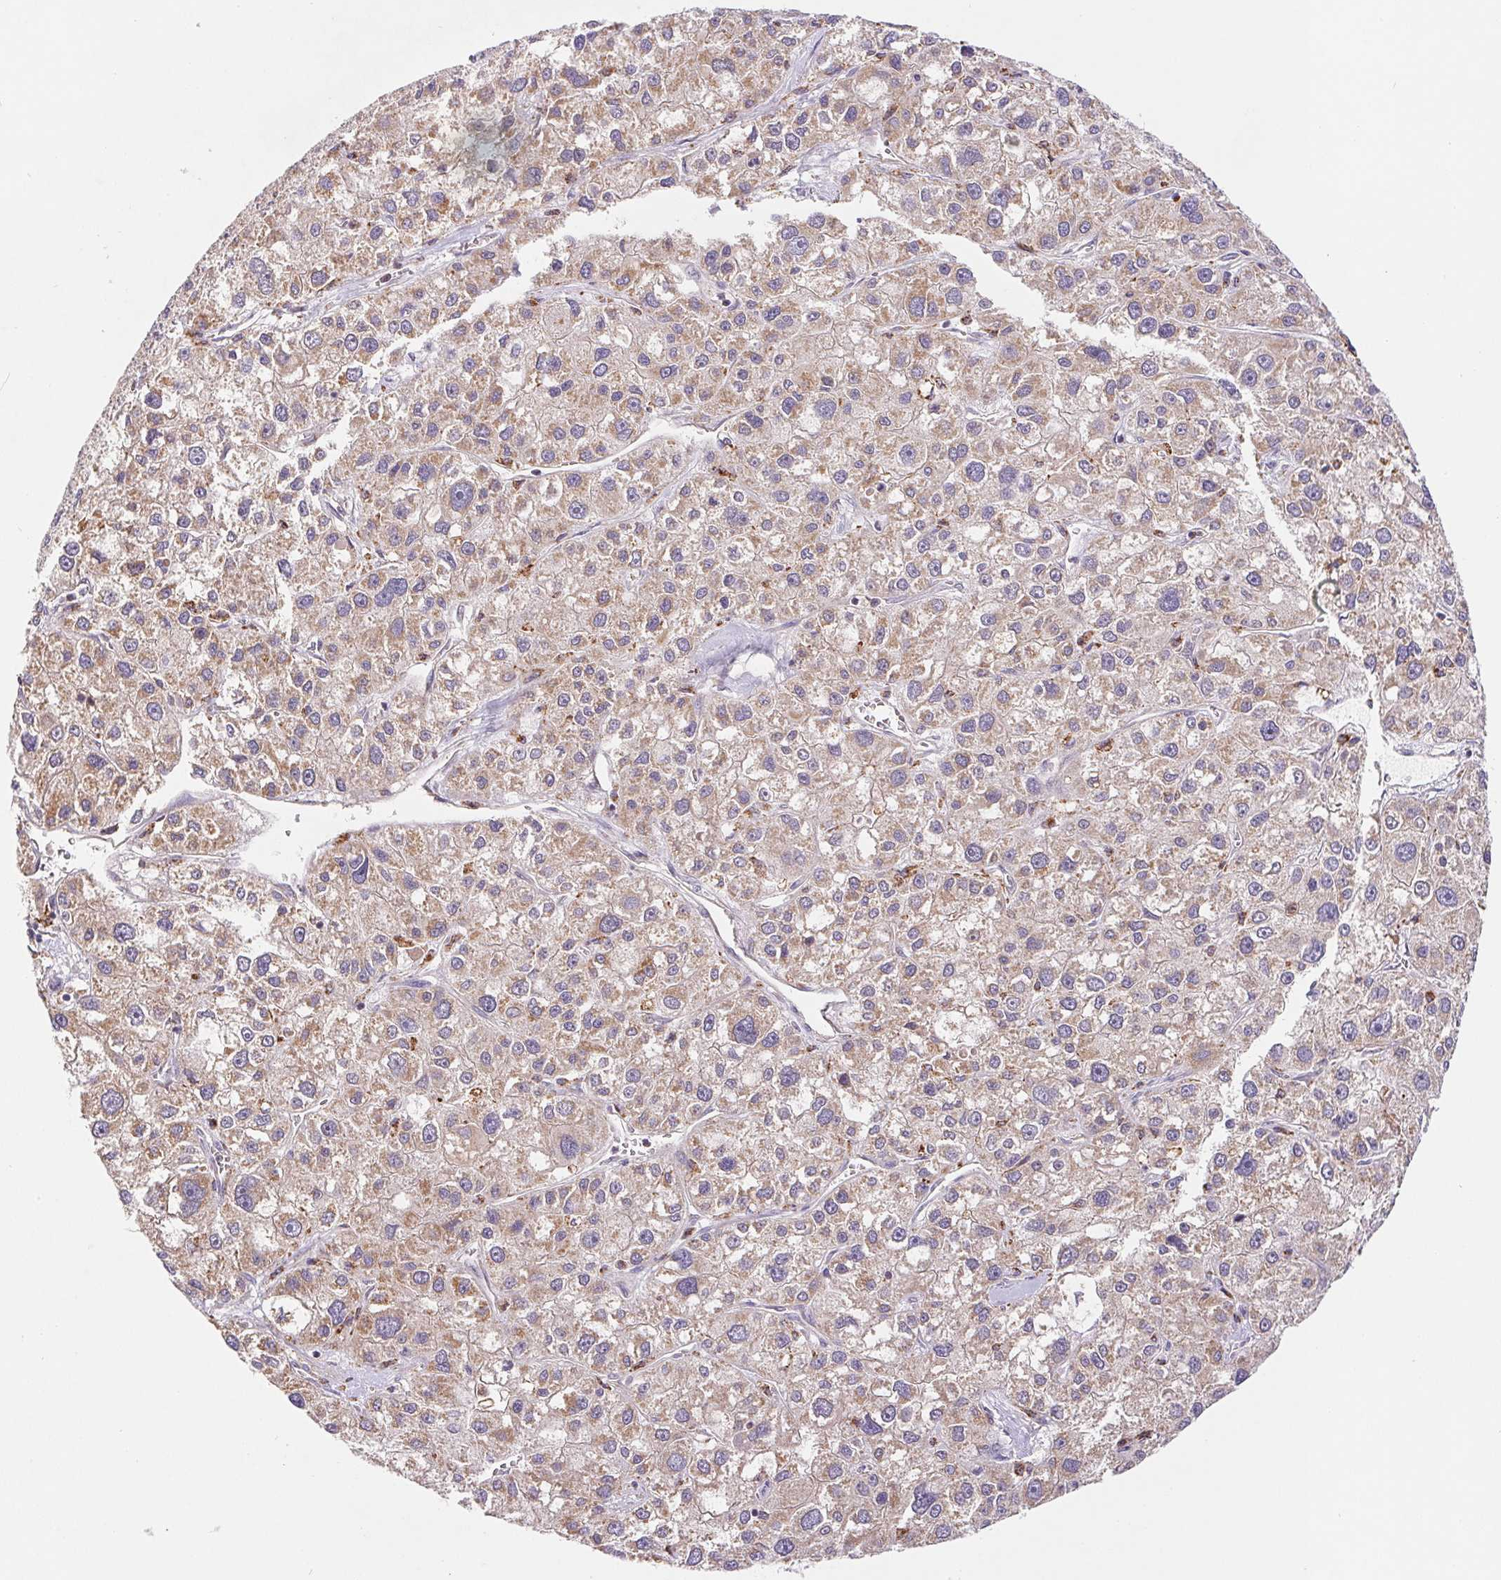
{"staining": {"intensity": "moderate", "quantity": "25%-75%", "location": "cytoplasmic/membranous"}, "tissue": "liver cancer", "cell_type": "Tumor cells", "image_type": "cancer", "snomed": [{"axis": "morphology", "description": "Carcinoma, Hepatocellular, NOS"}, {"axis": "topography", "description": "Liver"}], "caption": "The micrograph exhibits staining of liver hepatocellular carcinoma, revealing moderate cytoplasmic/membranous protein staining (brown color) within tumor cells. (DAB (3,3'-diaminobenzidine) IHC with brightfield microscopy, high magnification).", "gene": "EMC6", "patient": {"sex": "male", "age": 73}}